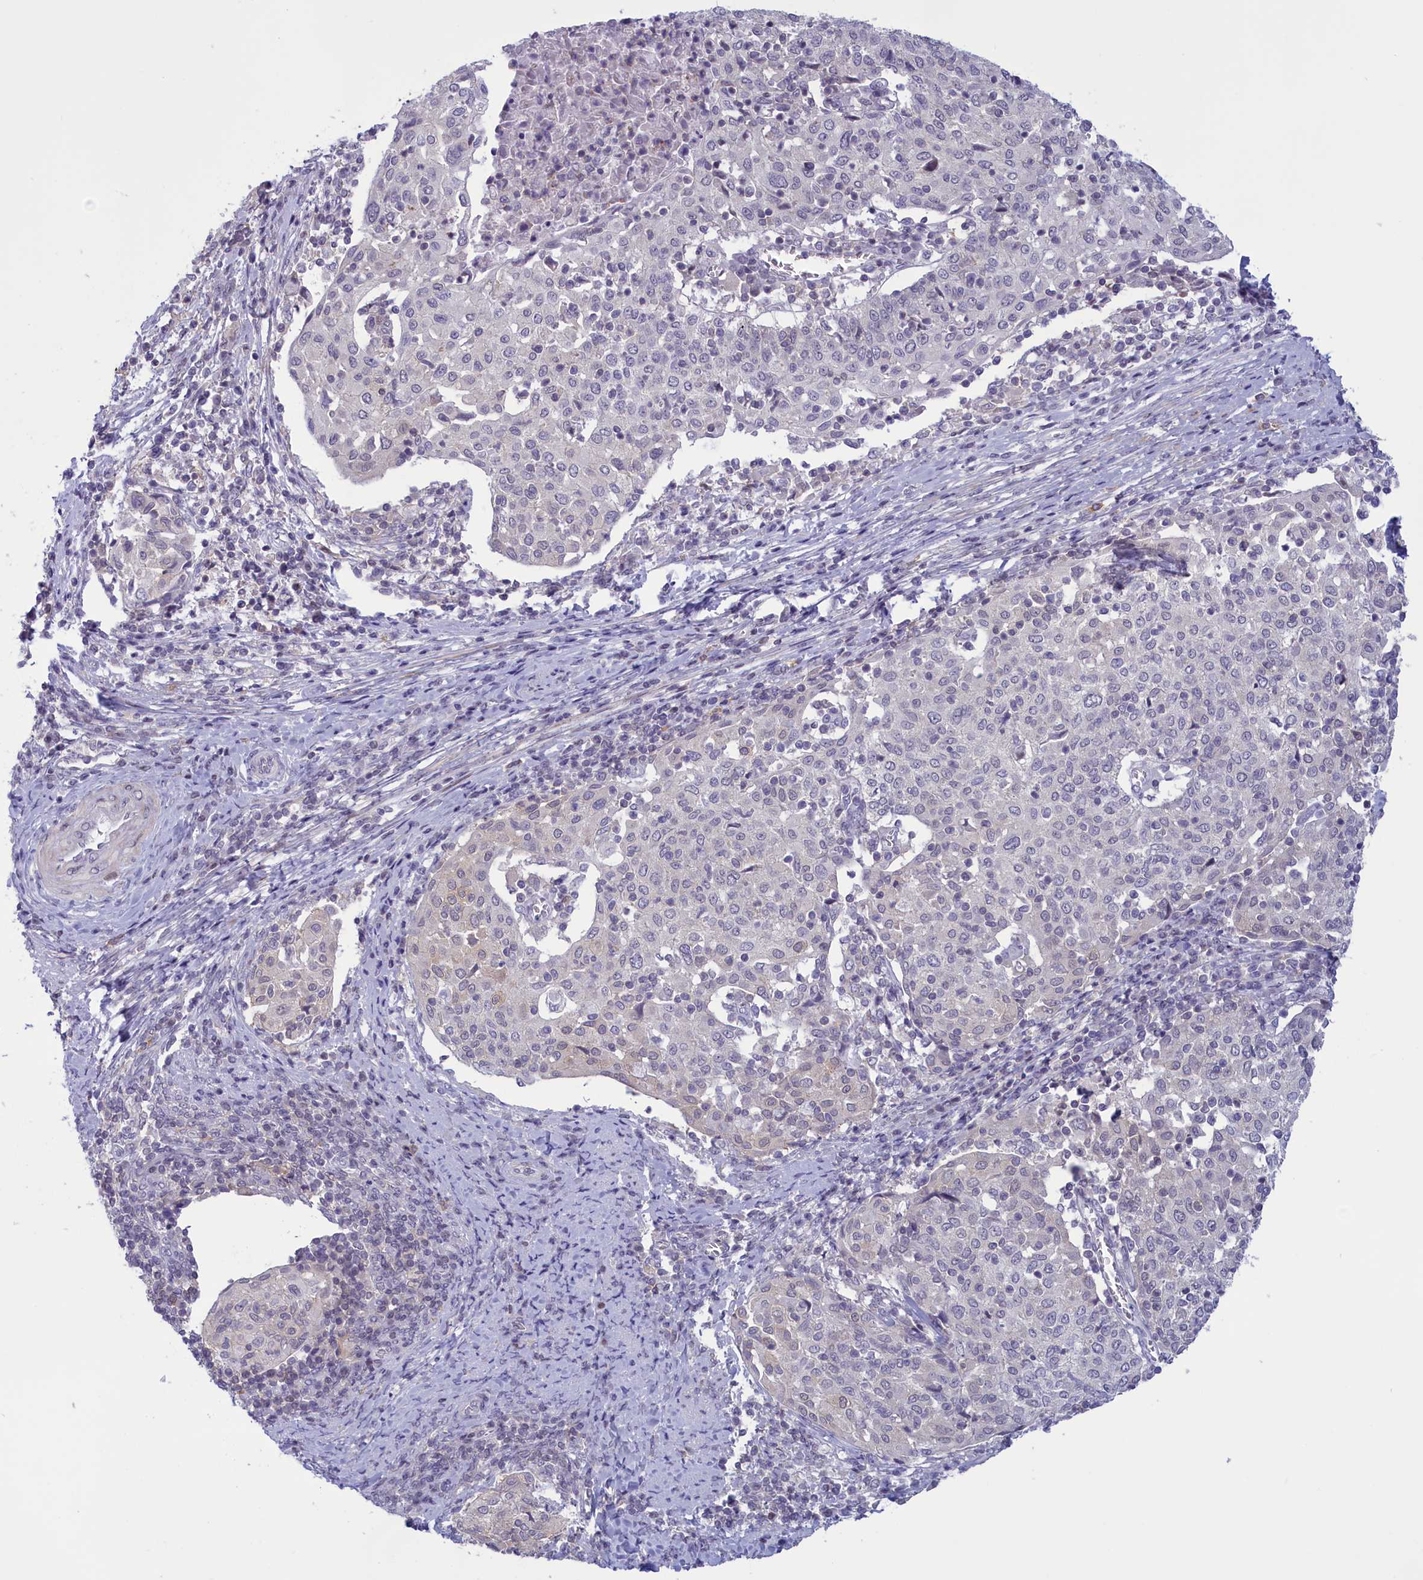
{"staining": {"intensity": "negative", "quantity": "none", "location": "none"}, "tissue": "cervical cancer", "cell_type": "Tumor cells", "image_type": "cancer", "snomed": [{"axis": "morphology", "description": "Squamous cell carcinoma, NOS"}, {"axis": "topography", "description": "Cervix"}], "caption": "Cervical squamous cell carcinoma was stained to show a protein in brown. There is no significant positivity in tumor cells.", "gene": "CORO2A", "patient": {"sex": "female", "age": 52}}